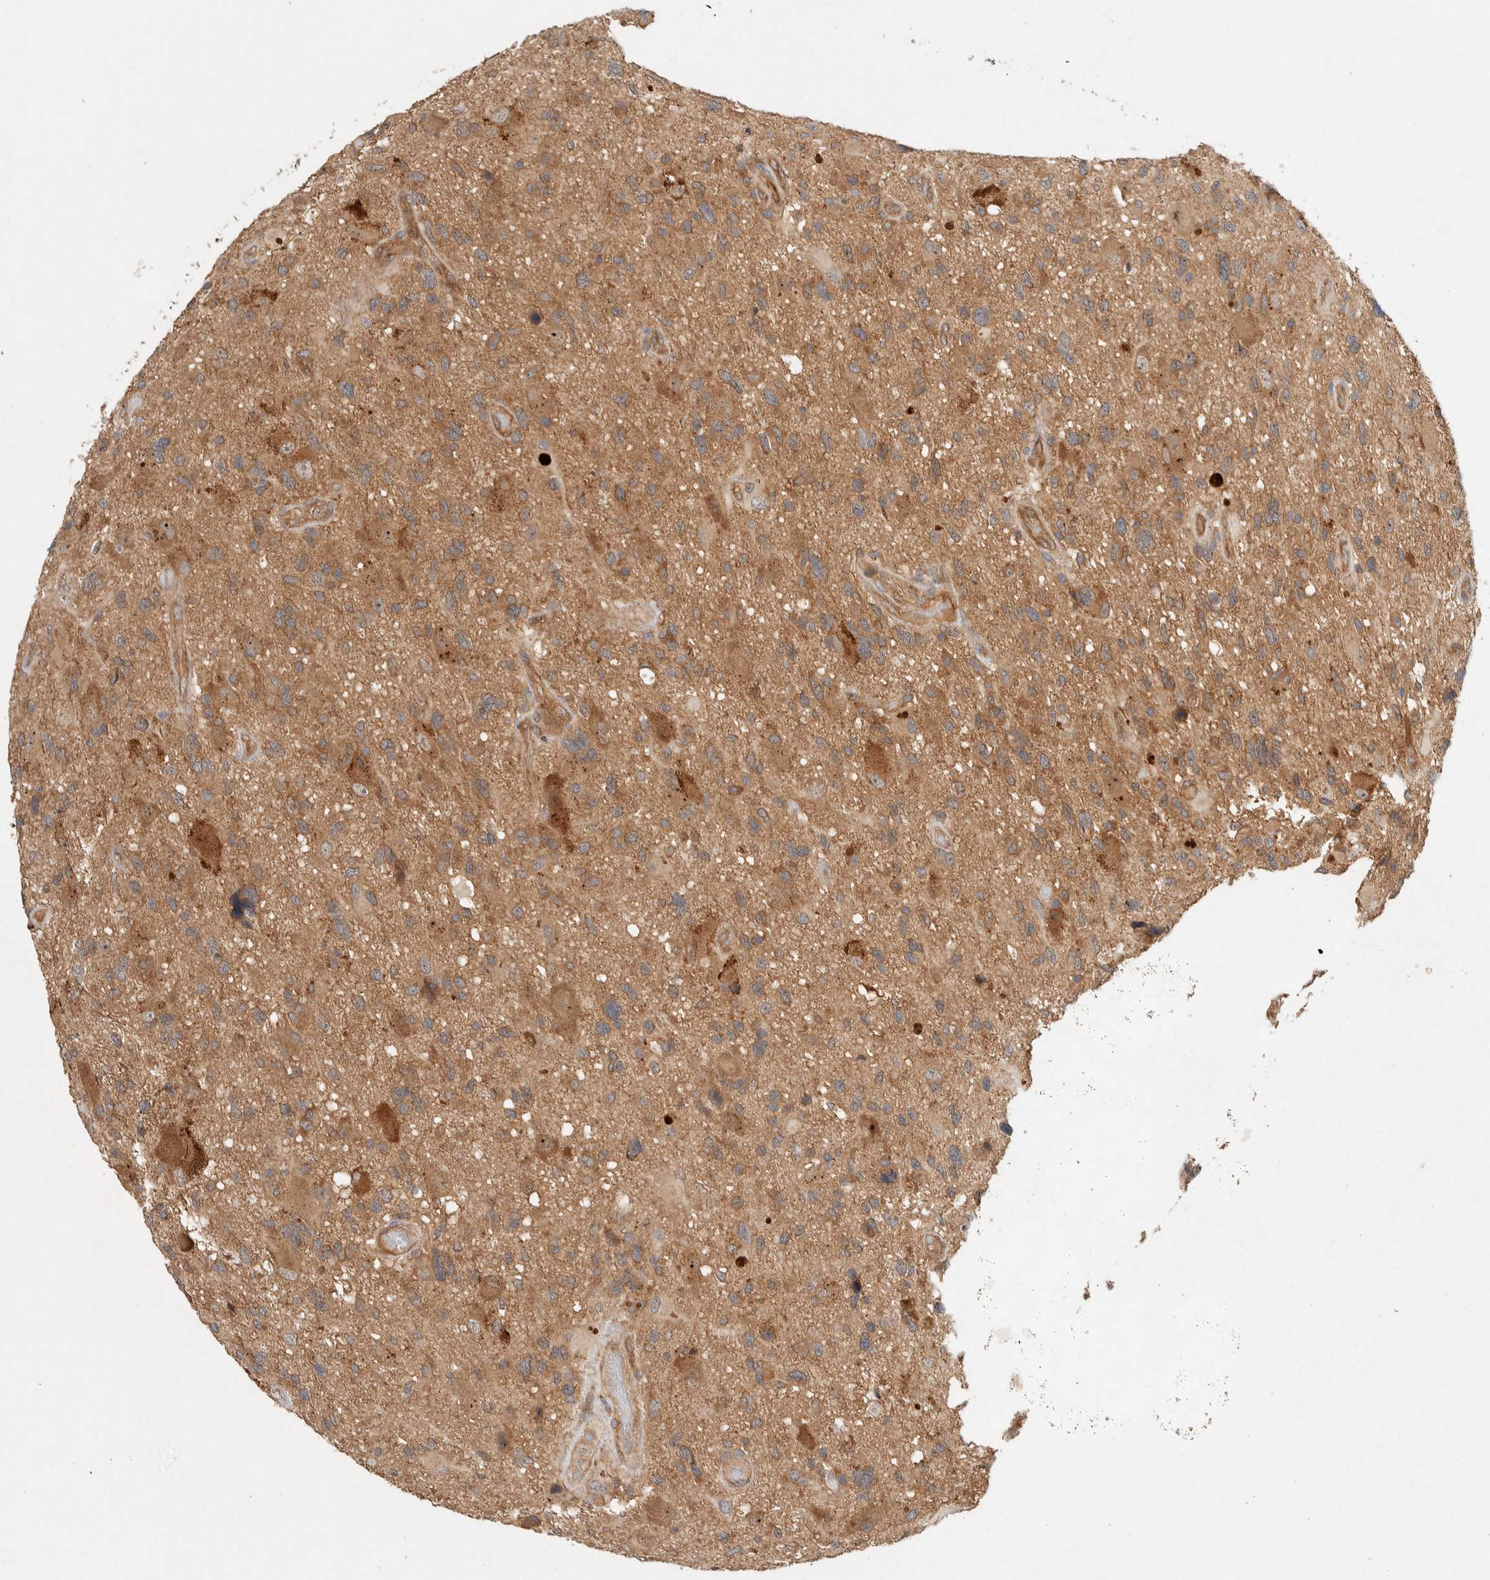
{"staining": {"intensity": "moderate", "quantity": ">75%", "location": "cytoplasmic/membranous"}, "tissue": "glioma", "cell_type": "Tumor cells", "image_type": "cancer", "snomed": [{"axis": "morphology", "description": "Glioma, malignant, High grade"}, {"axis": "topography", "description": "Brain"}], "caption": "Glioma tissue displays moderate cytoplasmic/membranous expression in approximately >75% of tumor cells, visualized by immunohistochemistry.", "gene": "PXK", "patient": {"sex": "male", "age": 33}}